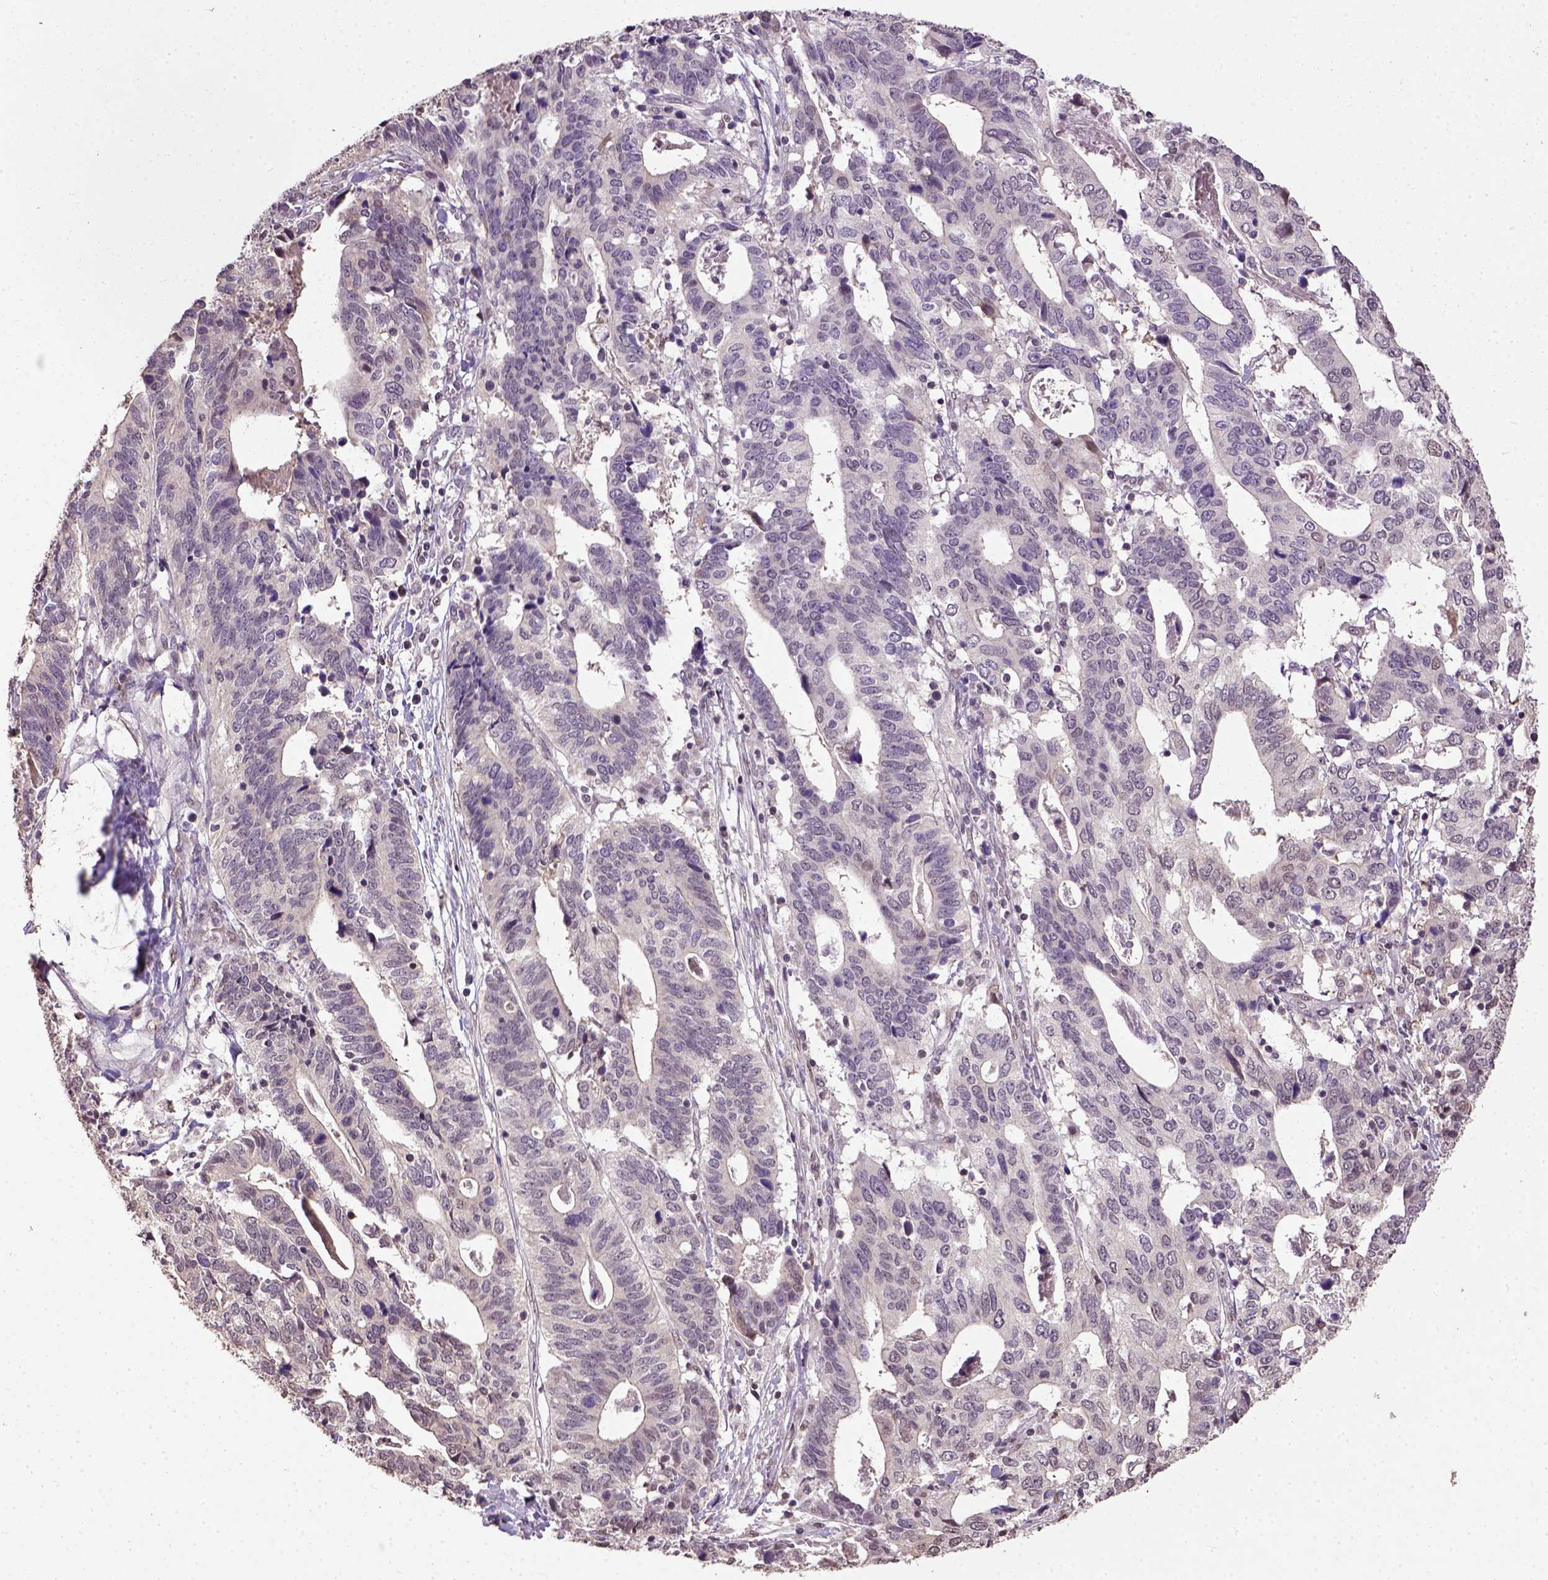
{"staining": {"intensity": "negative", "quantity": "none", "location": "none"}, "tissue": "stomach cancer", "cell_type": "Tumor cells", "image_type": "cancer", "snomed": [{"axis": "morphology", "description": "Adenocarcinoma, NOS"}, {"axis": "topography", "description": "Stomach, upper"}], "caption": "Human stomach adenocarcinoma stained for a protein using immunohistochemistry demonstrates no expression in tumor cells.", "gene": "UBA3", "patient": {"sex": "female", "age": 67}}